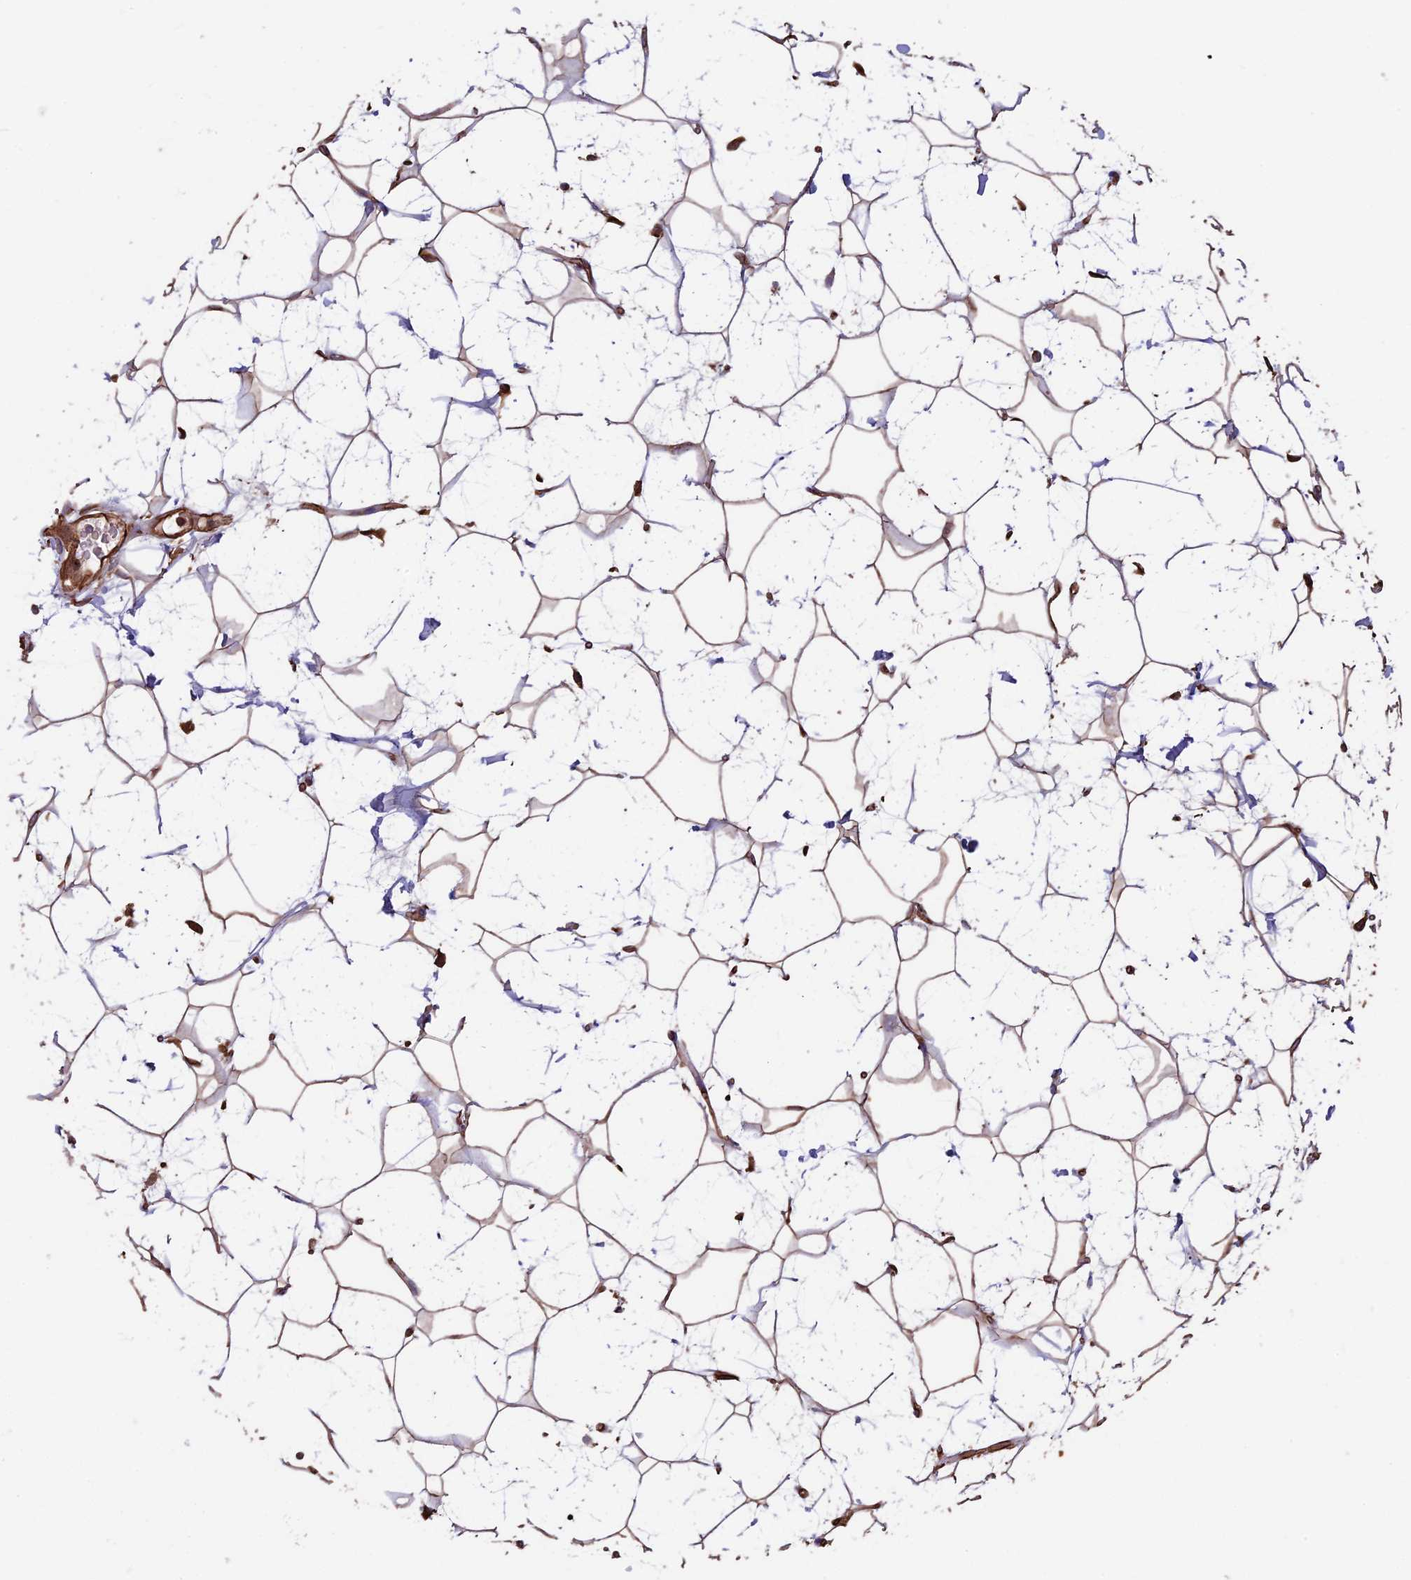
{"staining": {"intensity": "strong", "quantity": ">75%", "location": "cytoplasmic/membranous"}, "tissue": "adipose tissue", "cell_type": "Adipocytes", "image_type": "normal", "snomed": [{"axis": "morphology", "description": "Normal tissue, NOS"}, {"axis": "topography", "description": "Breast"}], "caption": "Strong cytoplasmic/membranous positivity is present in about >75% of adipocytes in unremarkable adipose tissue. Nuclei are stained in blue.", "gene": "SEH1L", "patient": {"sex": "female", "age": 26}}